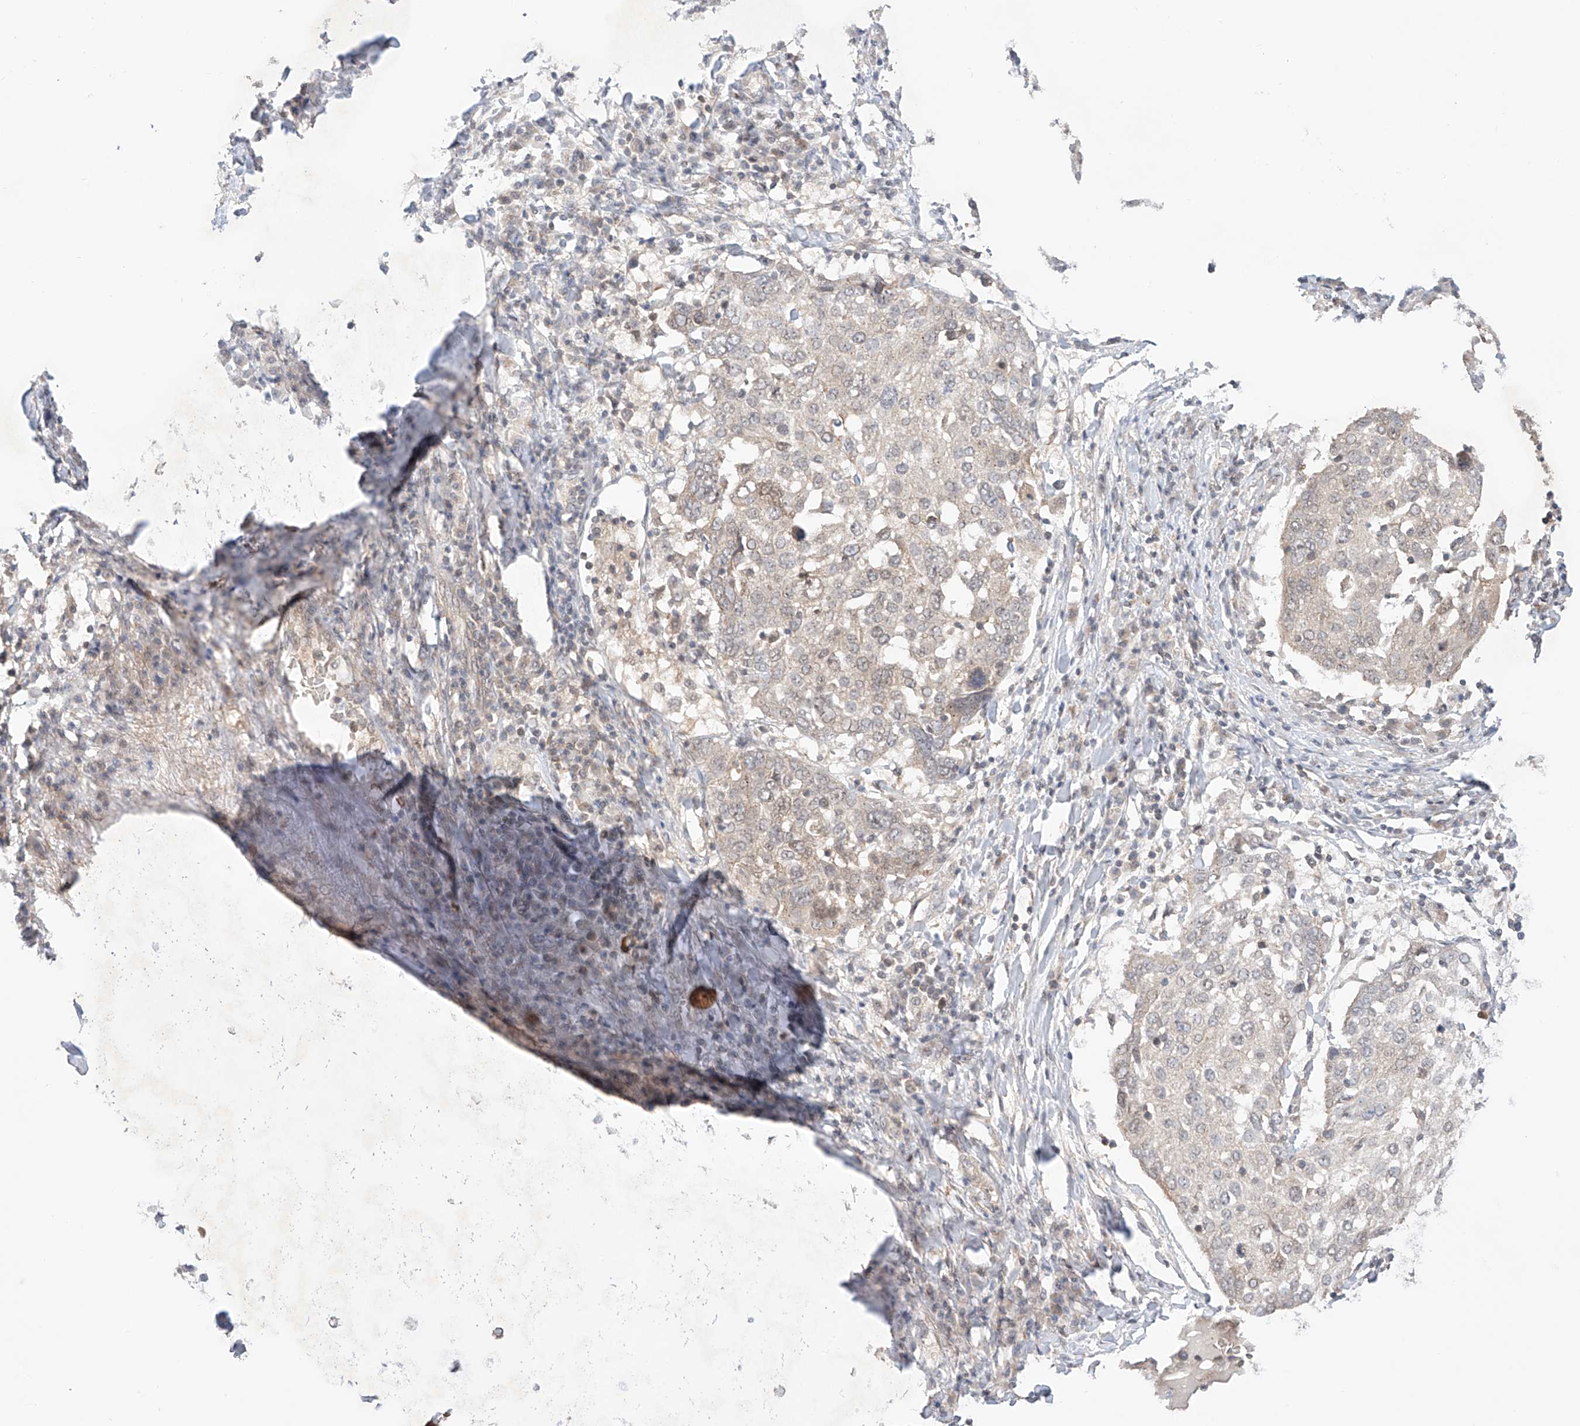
{"staining": {"intensity": "negative", "quantity": "none", "location": "none"}, "tissue": "lung cancer", "cell_type": "Tumor cells", "image_type": "cancer", "snomed": [{"axis": "morphology", "description": "Squamous cell carcinoma, NOS"}, {"axis": "topography", "description": "Lung"}], "caption": "Immunohistochemical staining of human squamous cell carcinoma (lung) displays no significant staining in tumor cells.", "gene": "TSR2", "patient": {"sex": "male", "age": 65}}